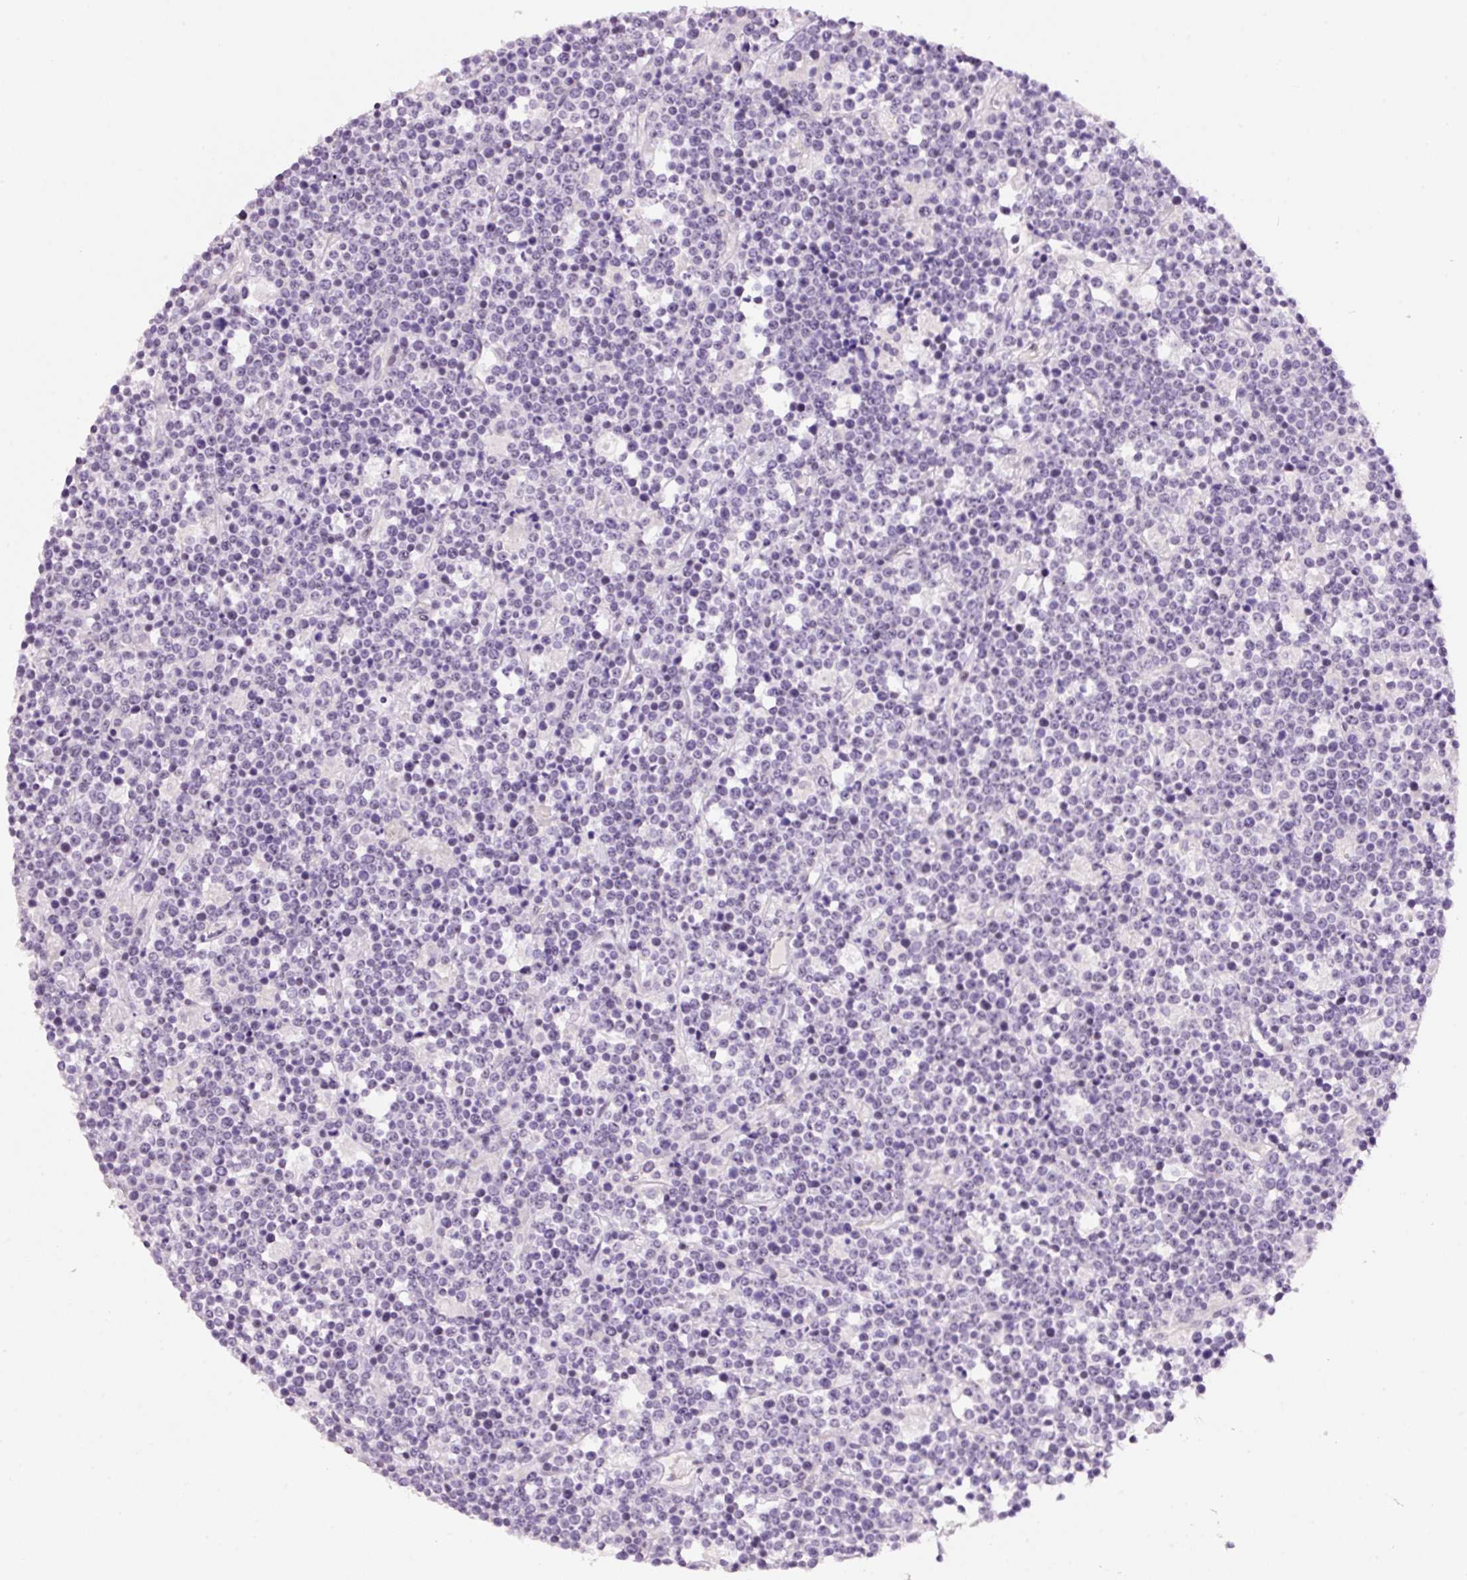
{"staining": {"intensity": "negative", "quantity": "none", "location": "none"}, "tissue": "lymphoma", "cell_type": "Tumor cells", "image_type": "cancer", "snomed": [{"axis": "morphology", "description": "Malignant lymphoma, non-Hodgkin's type, High grade"}, {"axis": "topography", "description": "Ovary"}], "caption": "Immunohistochemistry (IHC) micrograph of human lymphoma stained for a protein (brown), which reveals no expression in tumor cells.", "gene": "GCG", "patient": {"sex": "female", "age": 56}}